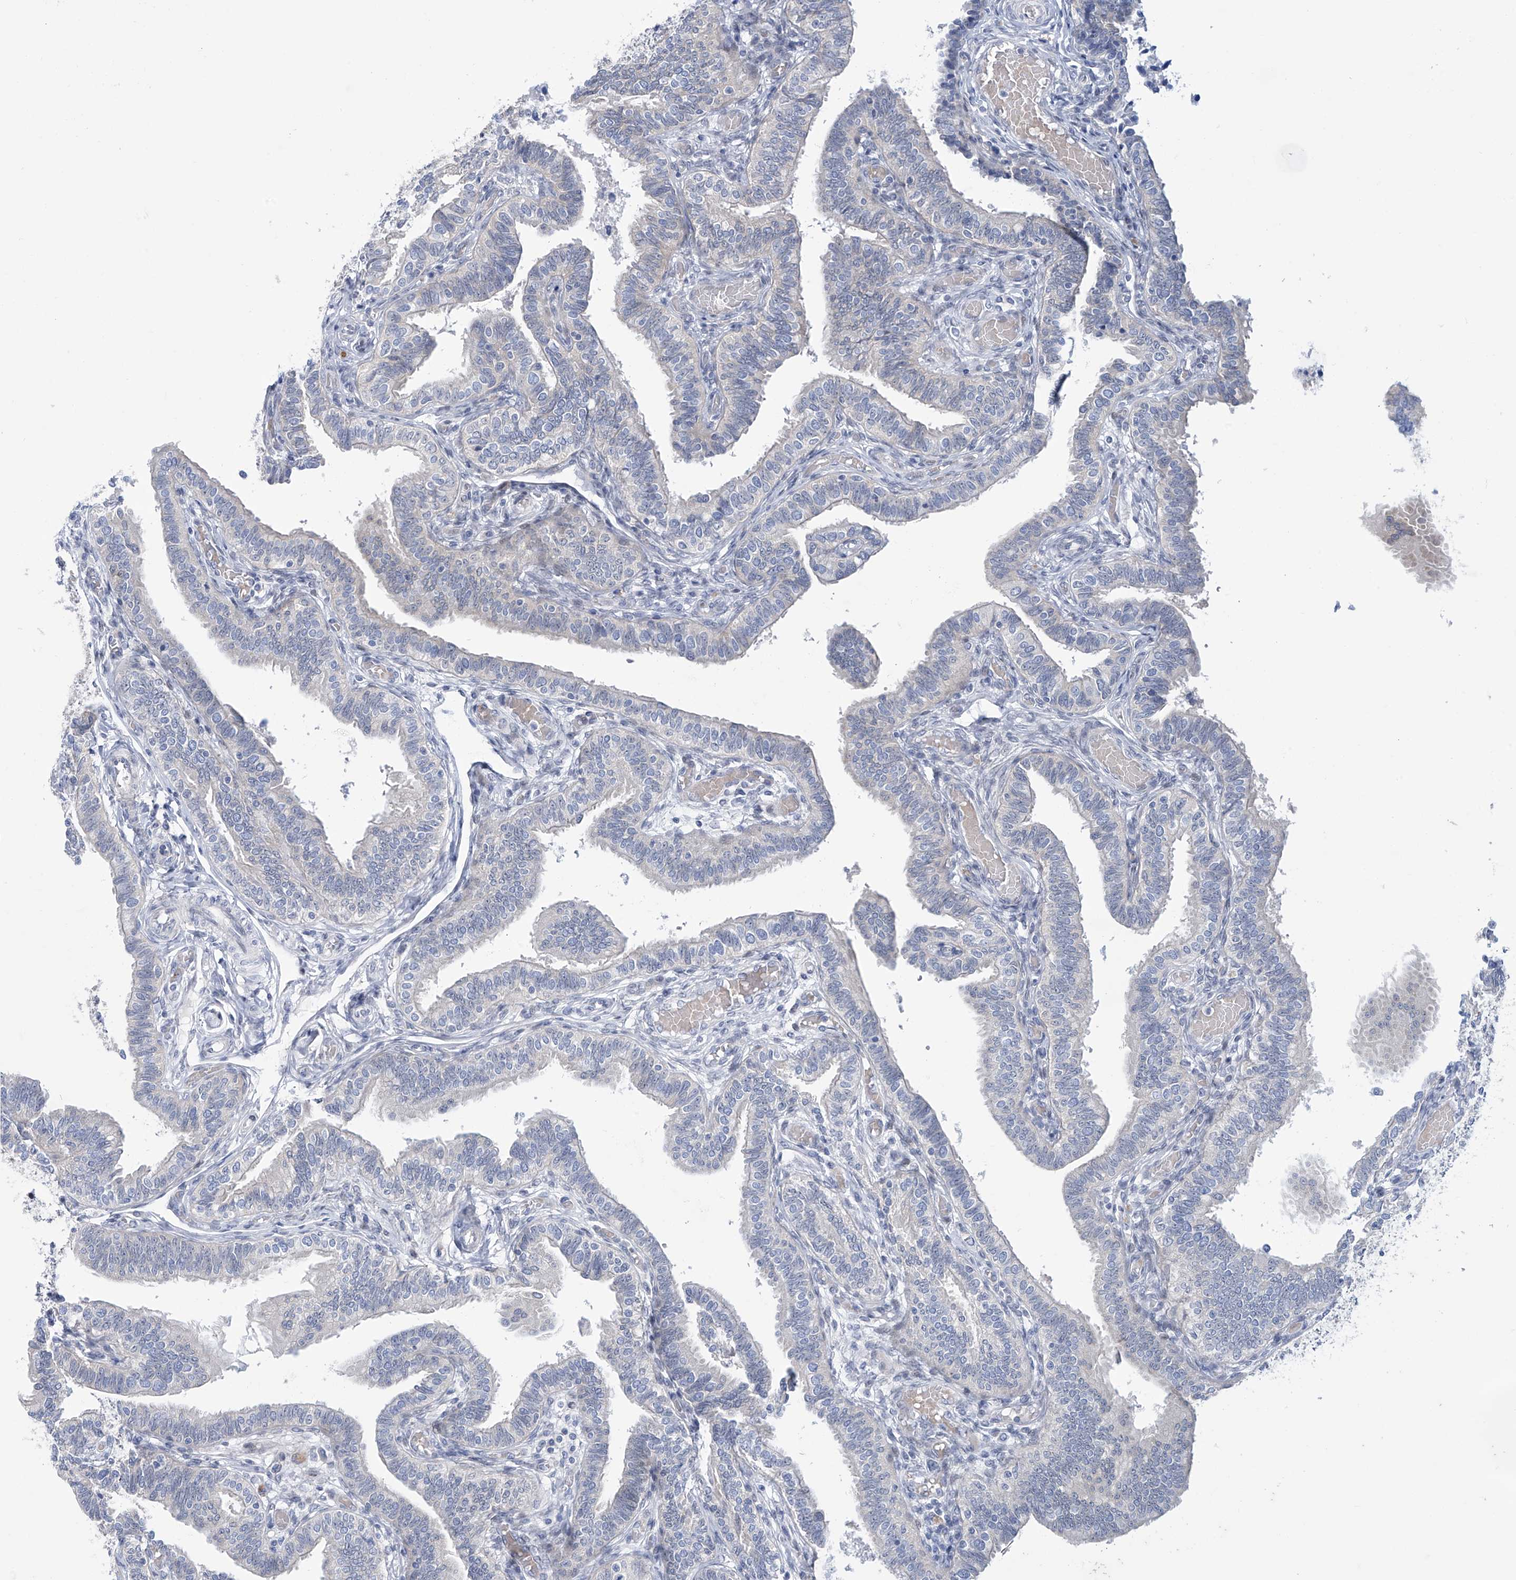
{"staining": {"intensity": "negative", "quantity": "none", "location": "none"}, "tissue": "fallopian tube", "cell_type": "Glandular cells", "image_type": "normal", "snomed": [{"axis": "morphology", "description": "Normal tissue, NOS"}, {"axis": "topography", "description": "Fallopian tube"}], "caption": "The micrograph displays no staining of glandular cells in normal fallopian tube.", "gene": "TRIM60", "patient": {"sex": "female", "age": 39}}